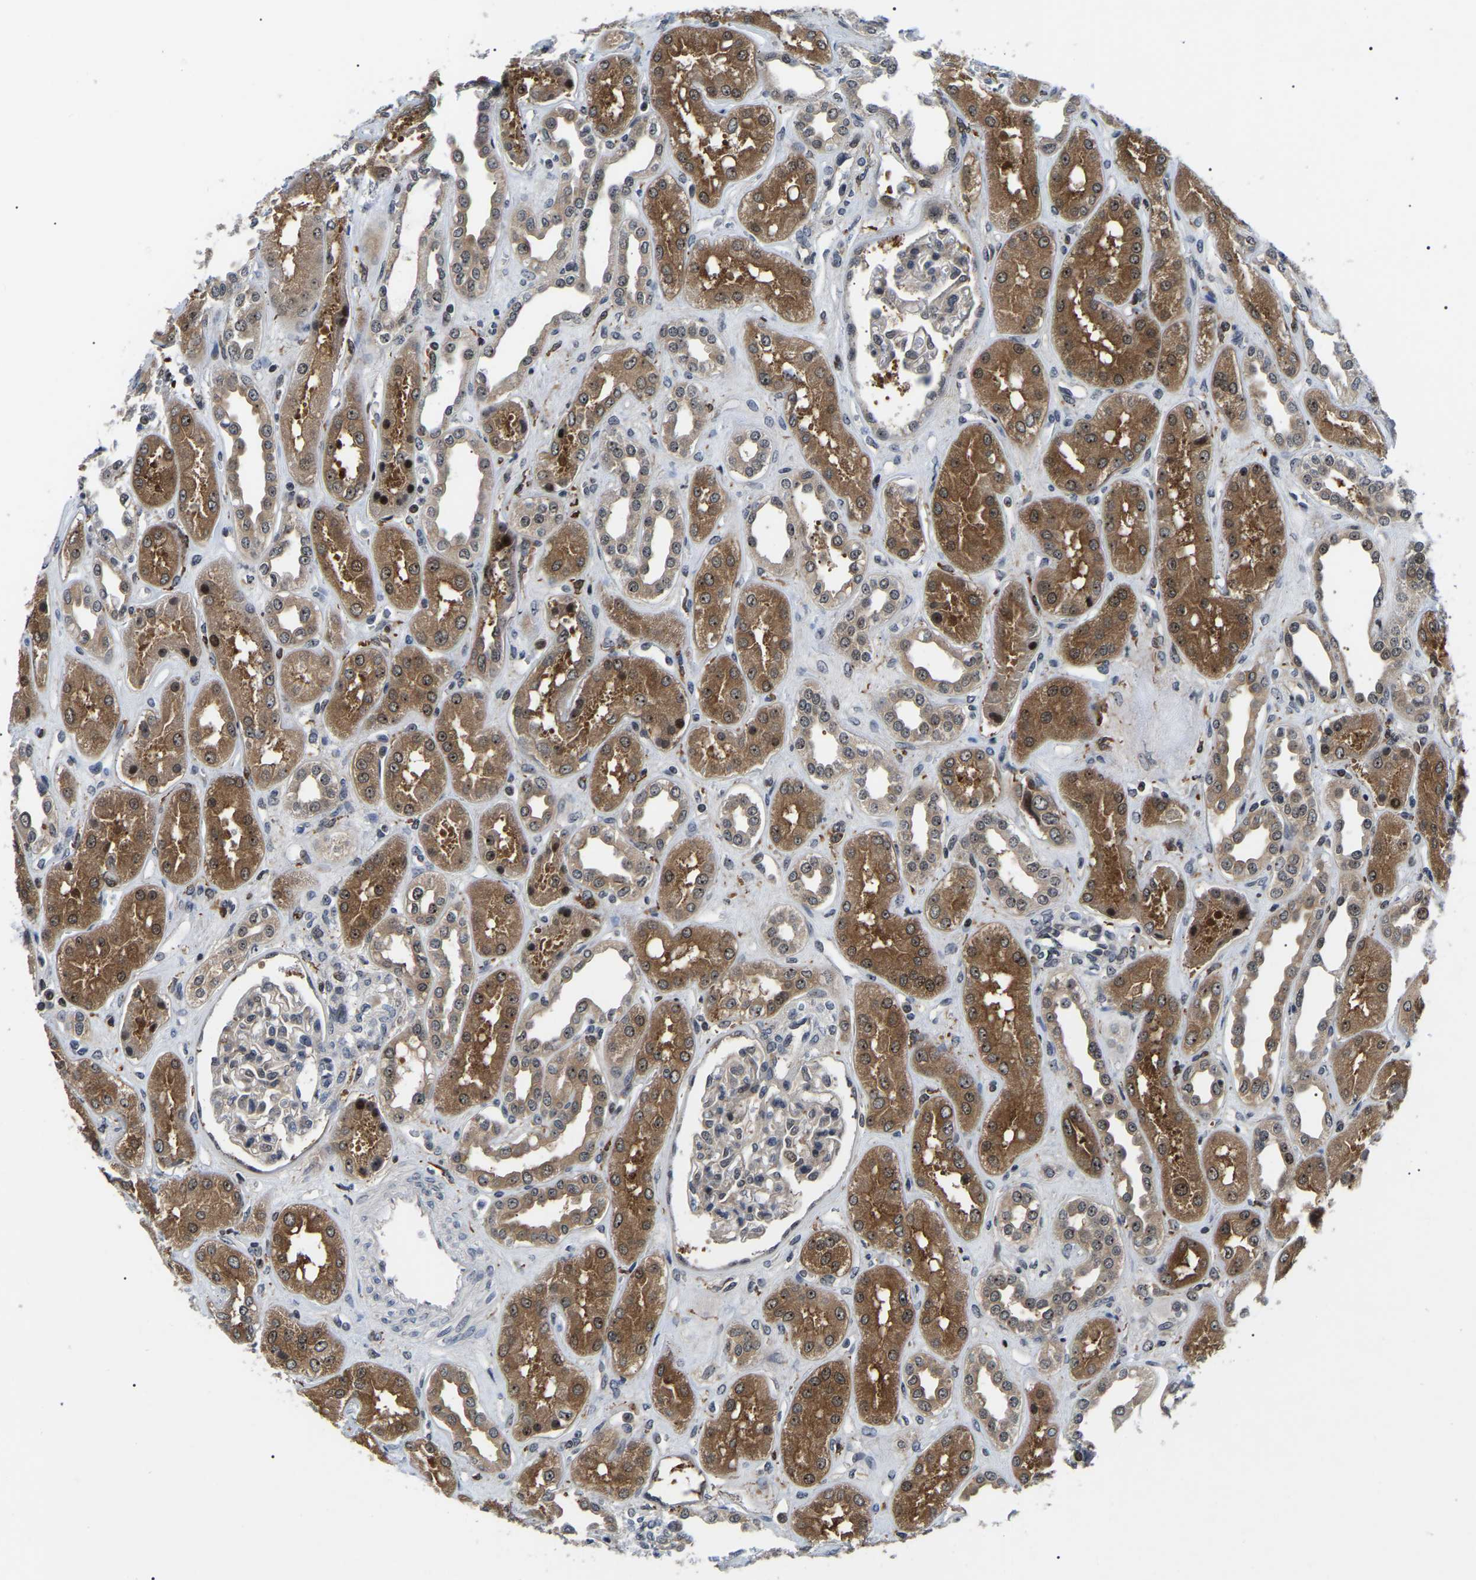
{"staining": {"intensity": "moderate", "quantity": "<25%", "location": "nuclear"}, "tissue": "kidney", "cell_type": "Cells in glomeruli", "image_type": "normal", "snomed": [{"axis": "morphology", "description": "Normal tissue, NOS"}, {"axis": "topography", "description": "Kidney"}], "caption": "Kidney stained with a brown dye demonstrates moderate nuclear positive positivity in approximately <25% of cells in glomeruli.", "gene": "RRP1B", "patient": {"sex": "male", "age": 59}}